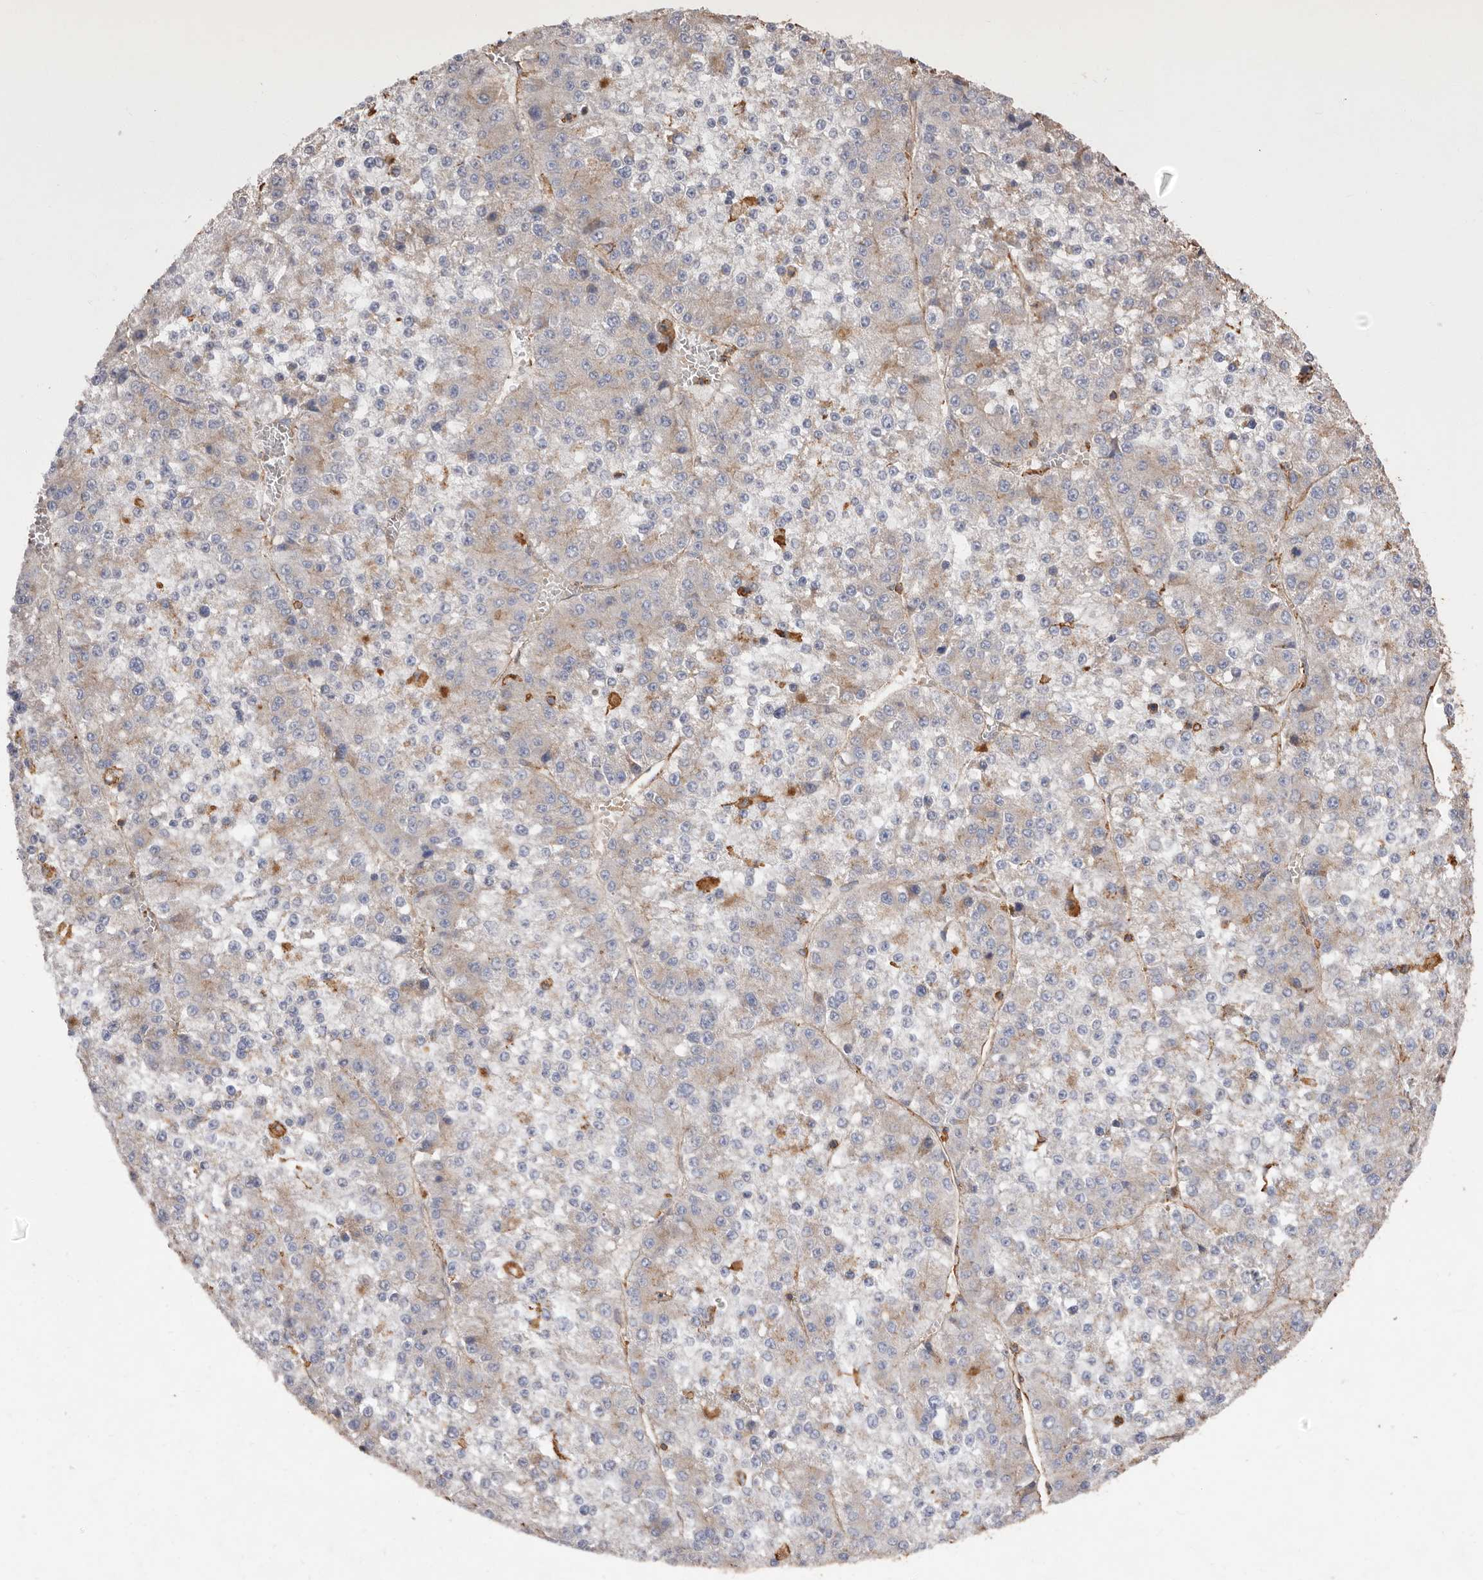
{"staining": {"intensity": "weak", "quantity": "<25%", "location": "cytoplasmic/membranous"}, "tissue": "liver cancer", "cell_type": "Tumor cells", "image_type": "cancer", "snomed": [{"axis": "morphology", "description": "Carcinoma, Hepatocellular, NOS"}, {"axis": "topography", "description": "Liver"}], "caption": "Photomicrograph shows no protein staining in tumor cells of liver hepatocellular carcinoma tissue. (DAB (3,3'-diaminobenzidine) immunohistochemistry, high magnification).", "gene": "COQ8B", "patient": {"sex": "female", "age": 73}}